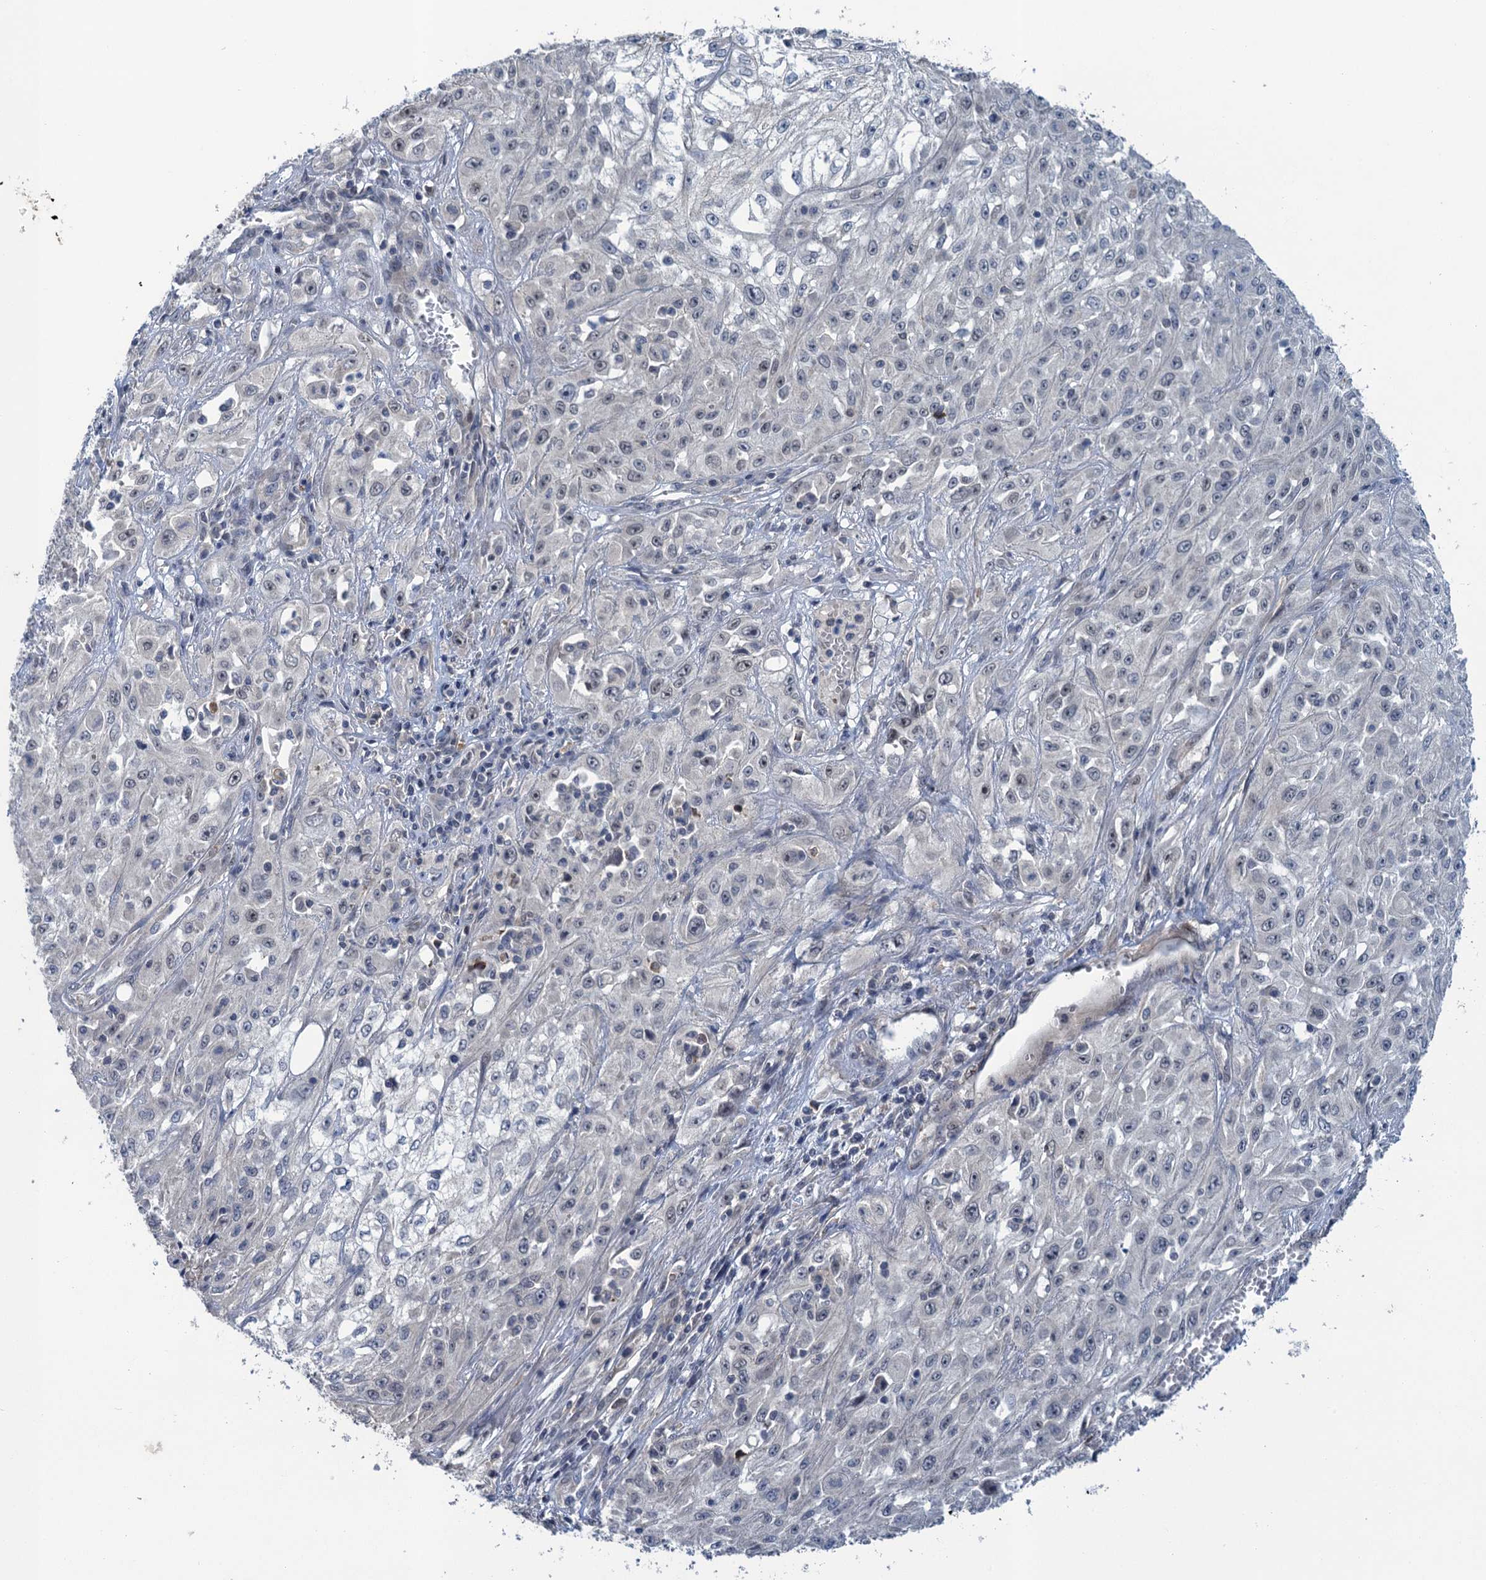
{"staining": {"intensity": "negative", "quantity": "none", "location": "none"}, "tissue": "skin cancer", "cell_type": "Tumor cells", "image_type": "cancer", "snomed": [{"axis": "morphology", "description": "Squamous cell carcinoma, NOS"}, {"axis": "morphology", "description": "Squamous cell carcinoma, metastatic, NOS"}, {"axis": "topography", "description": "Skin"}, {"axis": "topography", "description": "Lymph node"}], "caption": "Immunohistochemistry image of skin squamous cell carcinoma stained for a protein (brown), which reveals no staining in tumor cells.", "gene": "MRFAP1", "patient": {"sex": "male", "age": 75}}